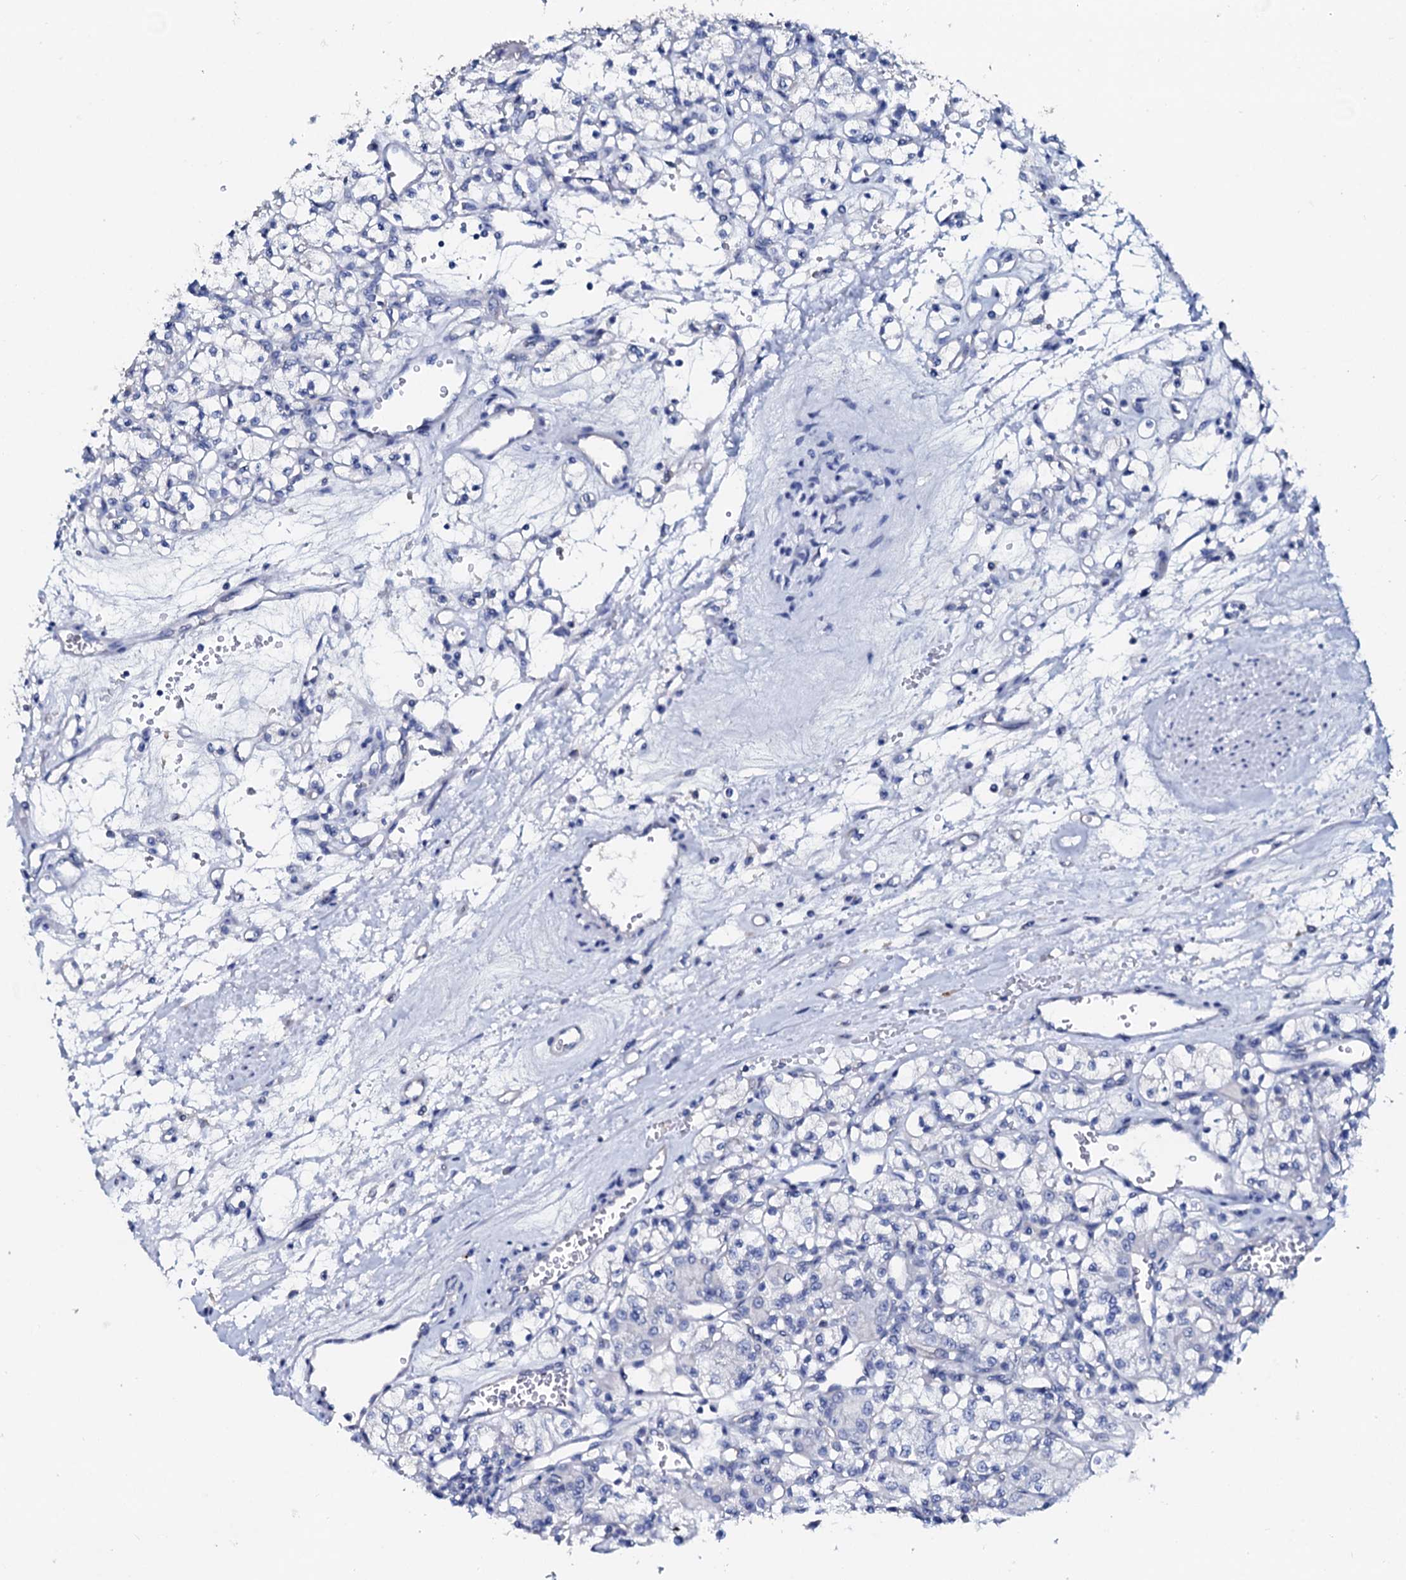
{"staining": {"intensity": "negative", "quantity": "none", "location": "none"}, "tissue": "renal cancer", "cell_type": "Tumor cells", "image_type": "cancer", "snomed": [{"axis": "morphology", "description": "Adenocarcinoma, NOS"}, {"axis": "topography", "description": "Kidney"}], "caption": "Immunohistochemistry (IHC) micrograph of neoplastic tissue: renal adenocarcinoma stained with DAB (3,3'-diaminobenzidine) displays no significant protein expression in tumor cells. (Immunohistochemistry, brightfield microscopy, high magnification).", "gene": "AMER2", "patient": {"sex": "female", "age": 59}}